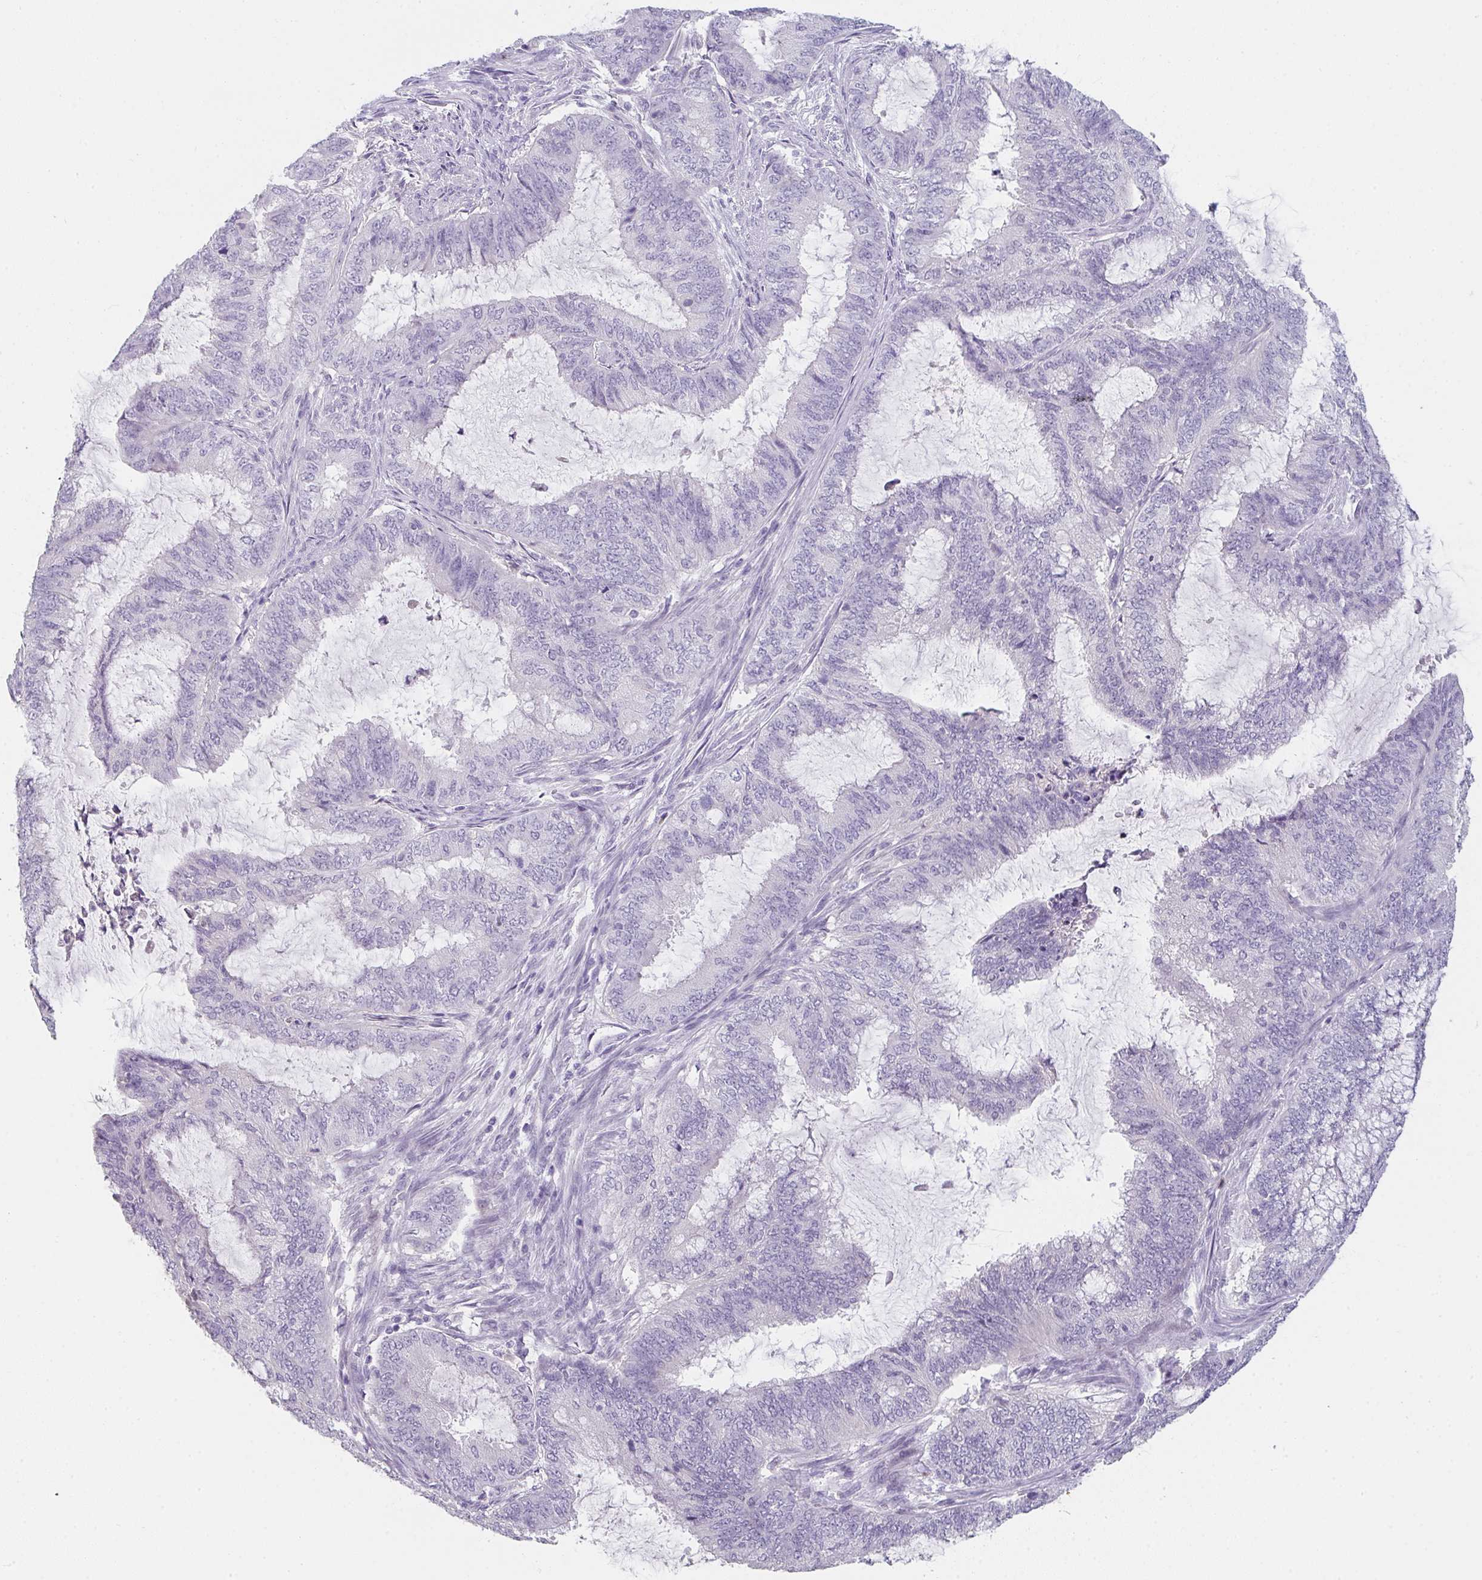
{"staining": {"intensity": "negative", "quantity": "none", "location": "none"}, "tissue": "endometrial cancer", "cell_type": "Tumor cells", "image_type": "cancer", "snomed": [{"axis": "morphology", "description": "Adenocarcinoma, NOS"}, {"axis": "topography", "description": "Endometrium"}], "caption": "A high-resolution photomicrograph shows IHC staining of adenocarcinoma (endometrial), which demonstrates no significant expression in tumor cells.", "gene": "C1QTNF8", "patient": {"sex": "female", "age": 51}}